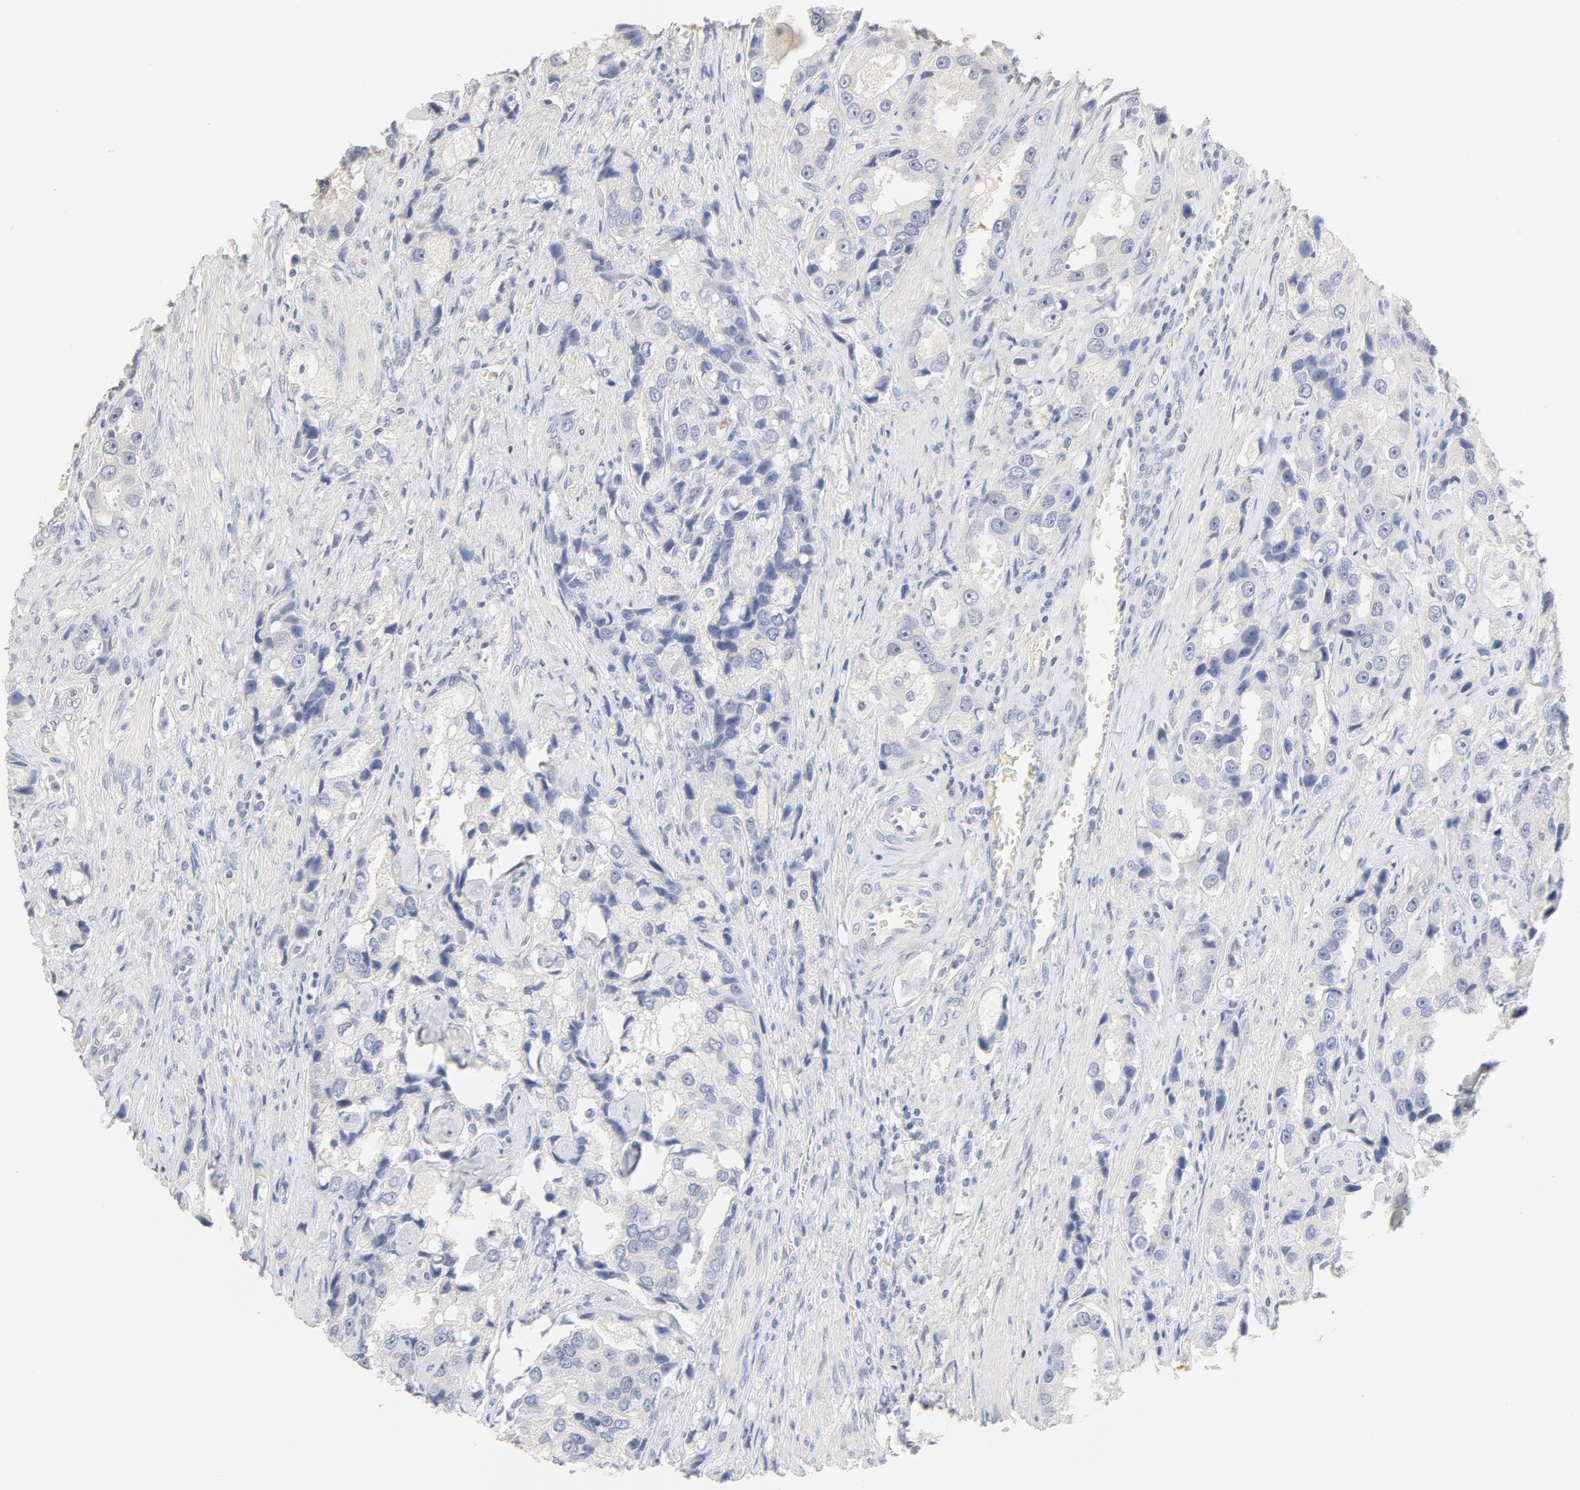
{"staining": {"intensity": "negative", "quantity": "none", "location": "none"}, "tissue": "prostate cancer", "cell_type": "Tumor cells", "image_type": "cancer", "snomed": [{"axis": "morphology", "description": "Adenocarcinoma, High grade"}, {"axis": "topography", "description": "Prostate"}], "caption": "A micrograph of prostate adenocarcinoma (high-grade) stained for a protein demonstrates no brown staining in tumor cells.", "gene": "FCGBP", "patient": {"sex": "male", "age": 63}}